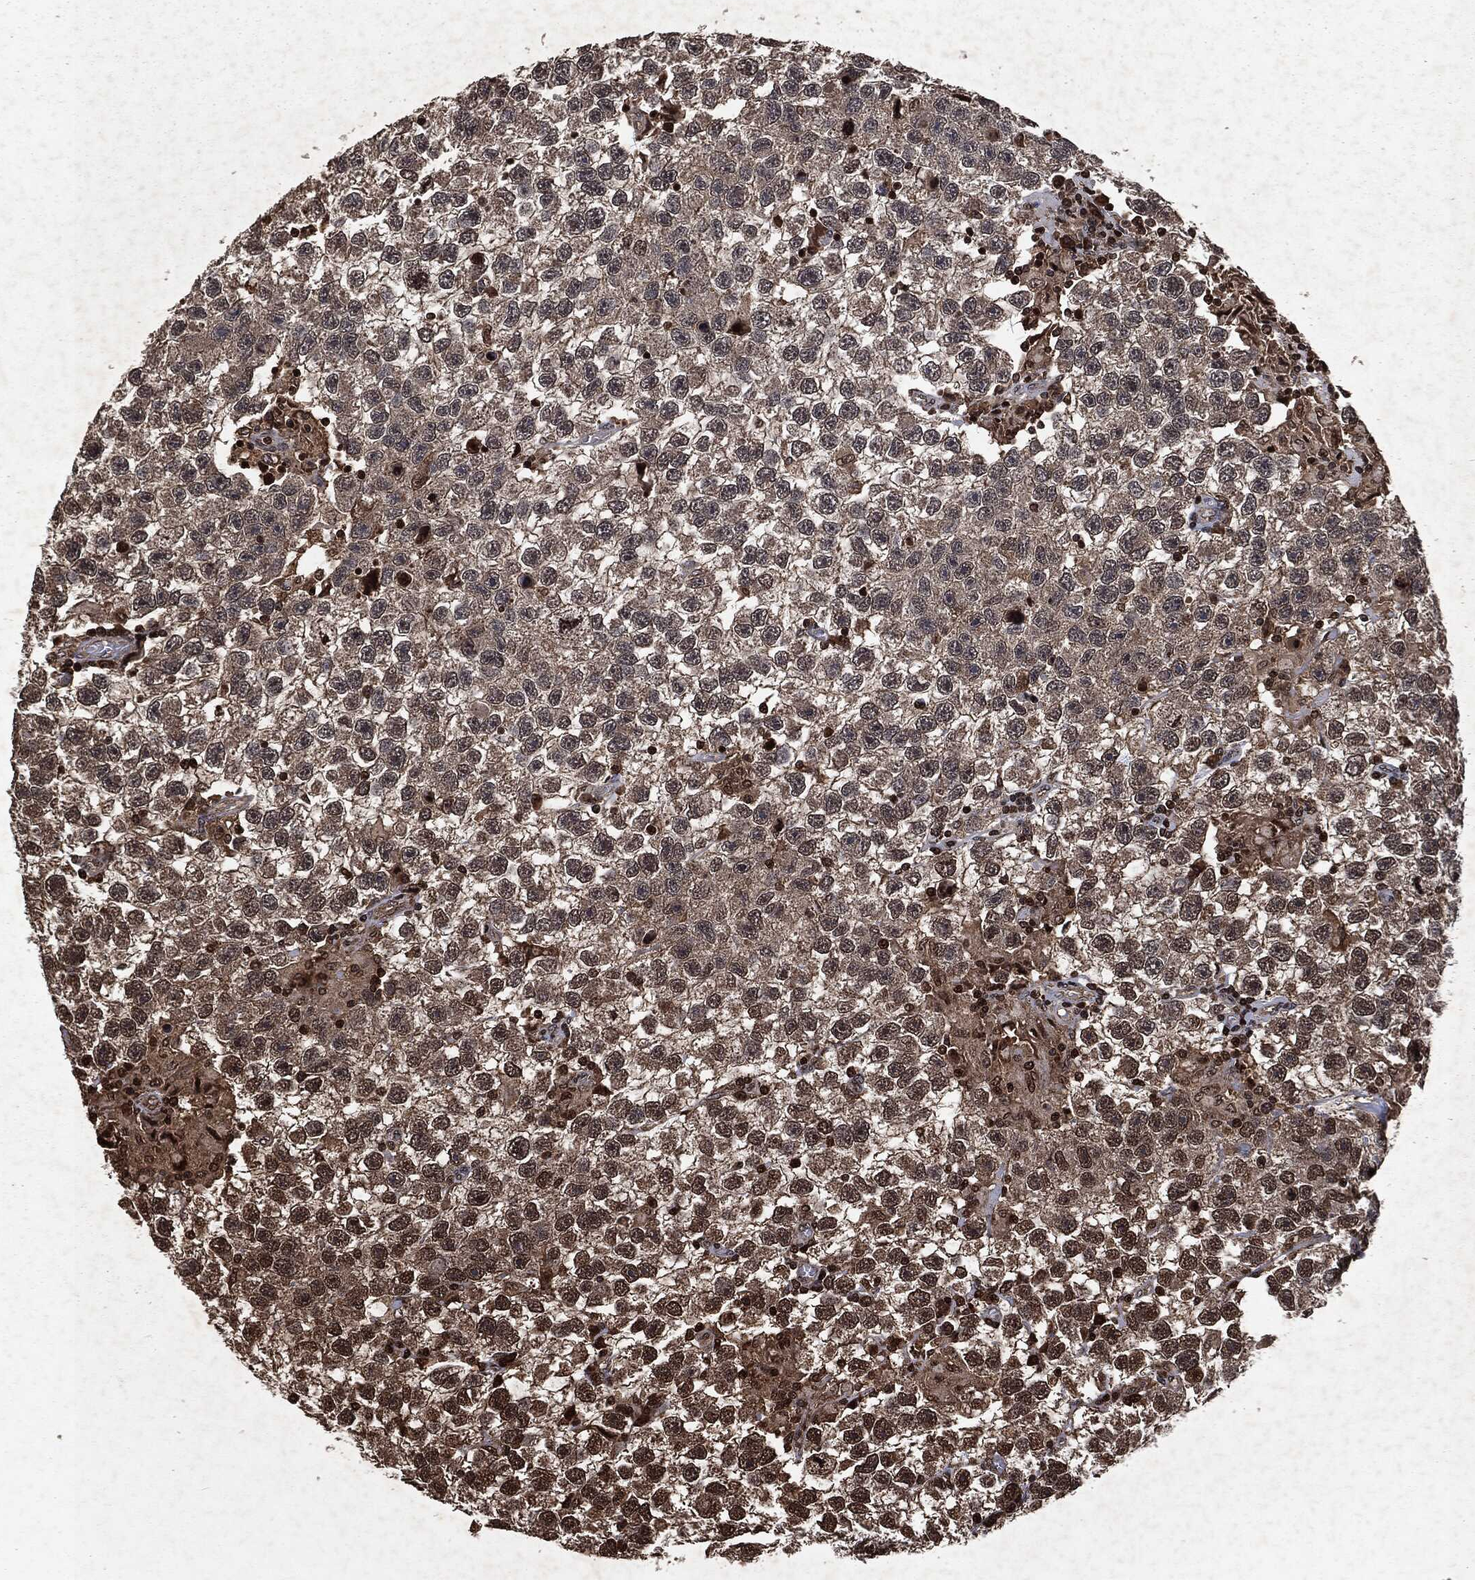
{"staining": {"intensity": "strong", "quantity": "<25%", "location": "nuclear"}, "tissue": "testis cancer", "cell_type": "Tumor cells", "image_type": "cancer", "snomed": [{"axis": "morphology", "description": "Seminoma, NOS"}, {"axis": "topography", "description": "Testis"}], "caption": "This histopathology image demonstrates testis seminoma stained with immunohistochemistry to label a protein in brown. The nuclear of tumor cells show strong positivity for the protein. Nuclei are counter-stained blue.", "gene": "SNAI1", "patient": {"sex": "male", "age": 26}}